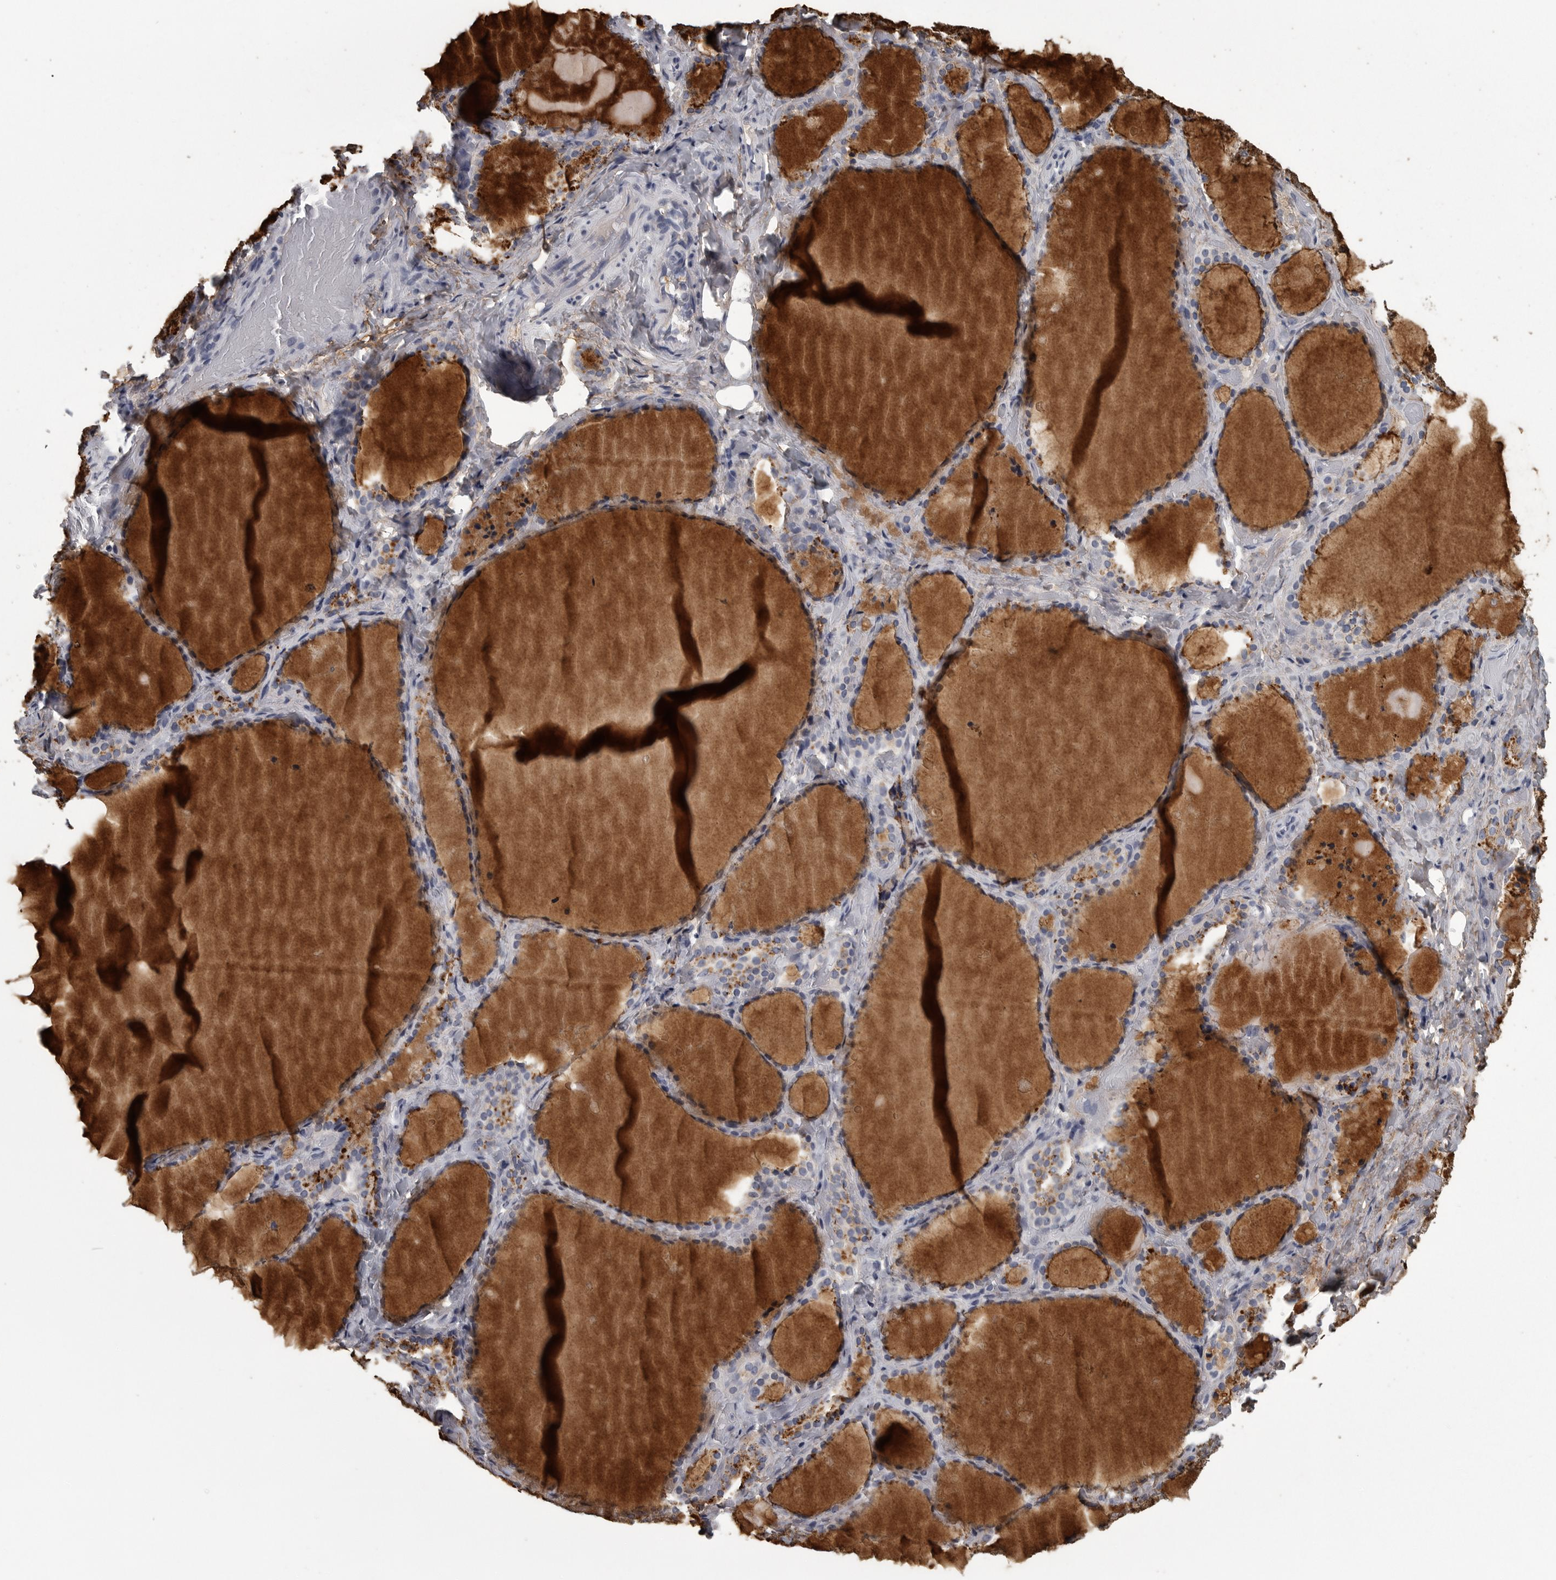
{"staining": {"intensity": "weak", "quantity": "<25%", "location": "cytoplasmic/membranous"}, "tissue": "thyroid gland", "cell_type": "Glandular cells", "image_type": "normal", "snomed": [{"axis": "morphology", "description": "Normal tissue, NOS"}, {"axis": "topography", "description": "Thyroid gland"}], "caption": "A micrograph of thyroid gland stained for a protein reveals no brown staining in glandular cells. The staining is performed using DAB brown chromogen with nuclei counter-stained in using hematoxylin.", "gene": "FRK", "patient": {"sex": "female", "age": 44}}